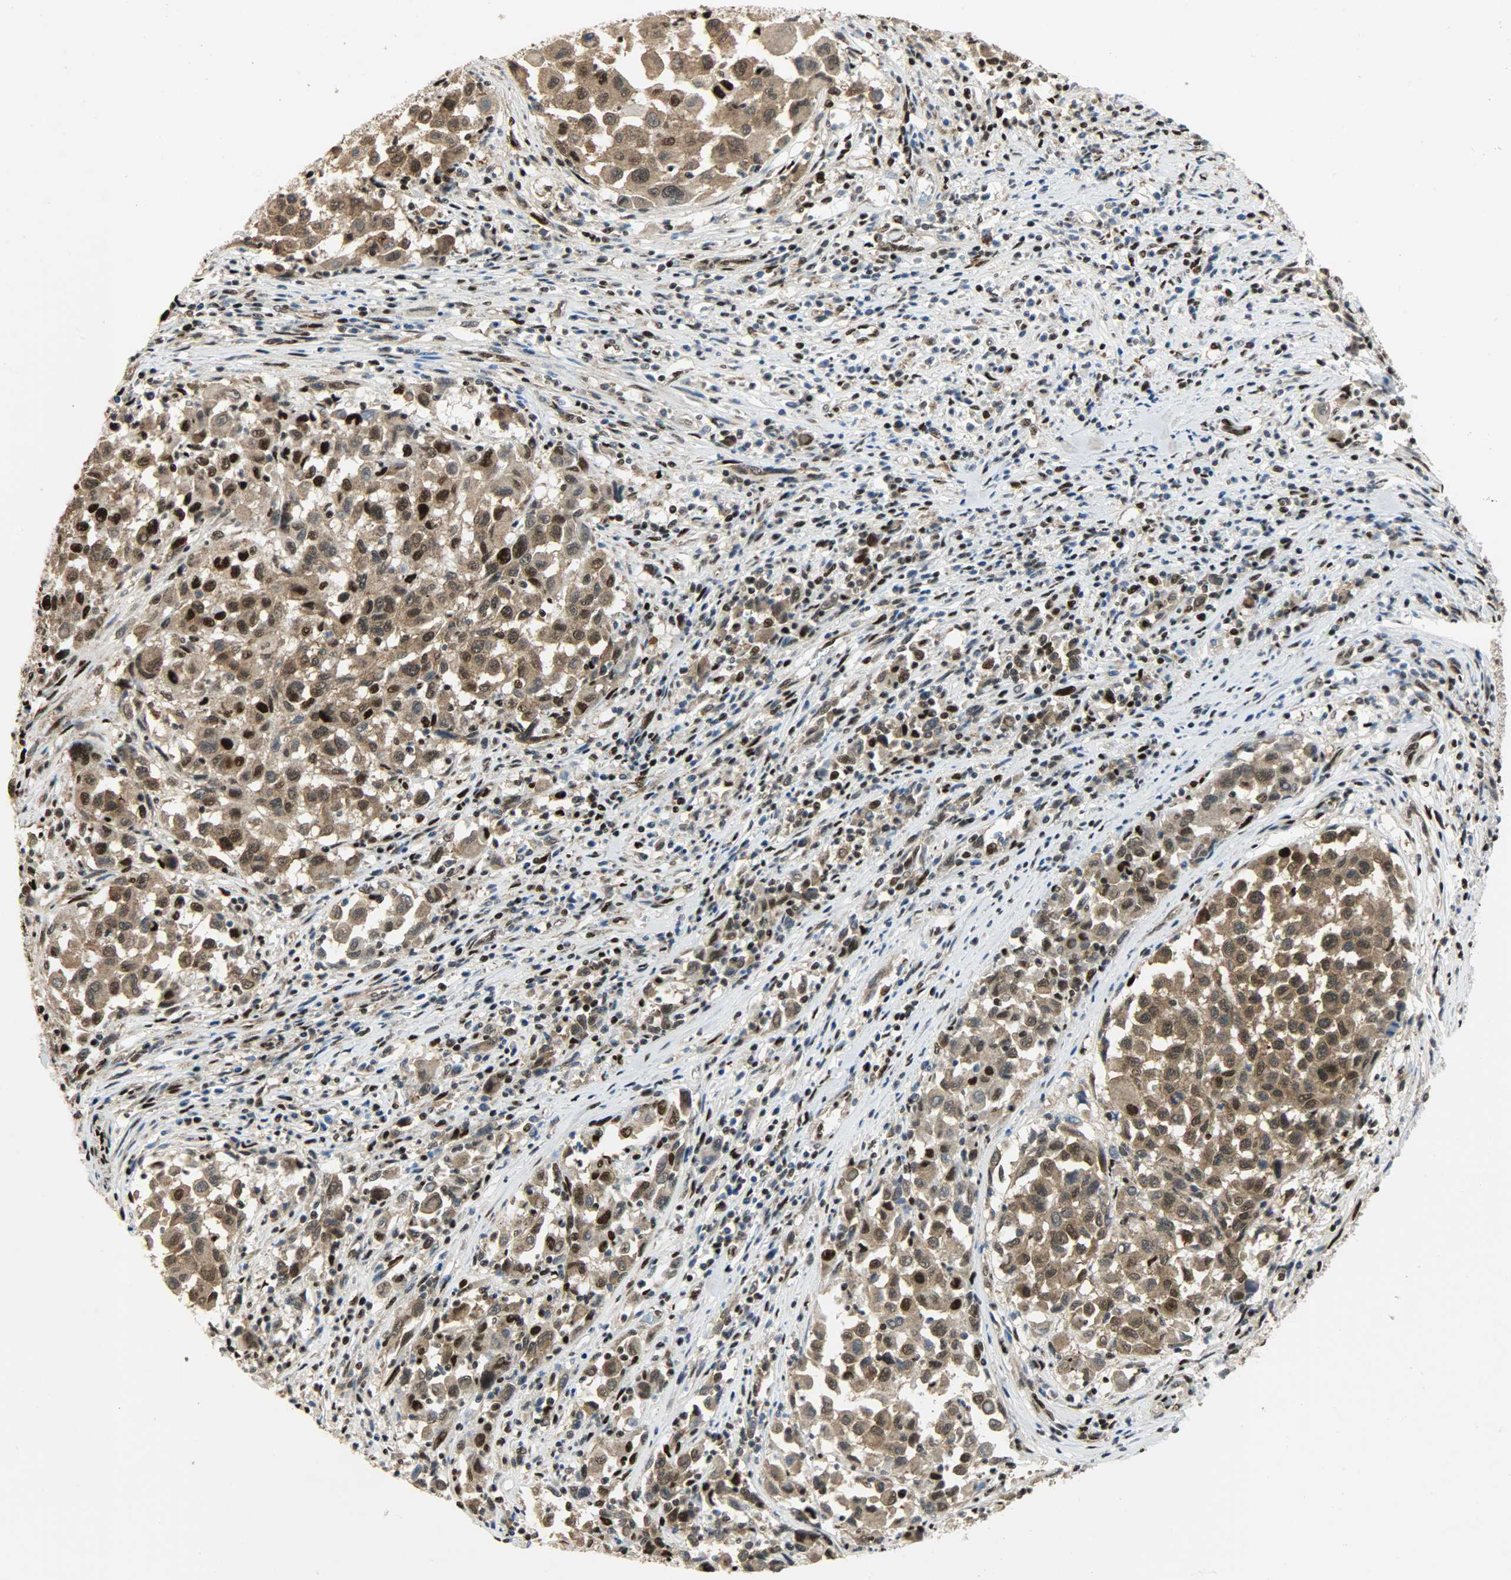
{"staining": {"intensity": "strong", "quantity": "25%-75%", "location": "nuclear"}, "tissue": "melanoma", "cell_type": "Tumor cells", "image_type": "cancer", "snomed": [{"axis": "morphology", "description": "Malignant melanoma, Metastatic site"}, {"axis": "topography", "description": "Lymph node"}], "caption": "Tumor cells display high levels of strong nuclear staining in approximately 25%-75% of cells in human malignant melanoma (metastatic site). The staining is performed using DAB (3,3'-diaminobenzidine) brown chromogen to label protein expression. The nuclei are counter-stained blue using hematoxylin.", "gene": "SSB", "patient": {"sex": "male", "age": 61}}